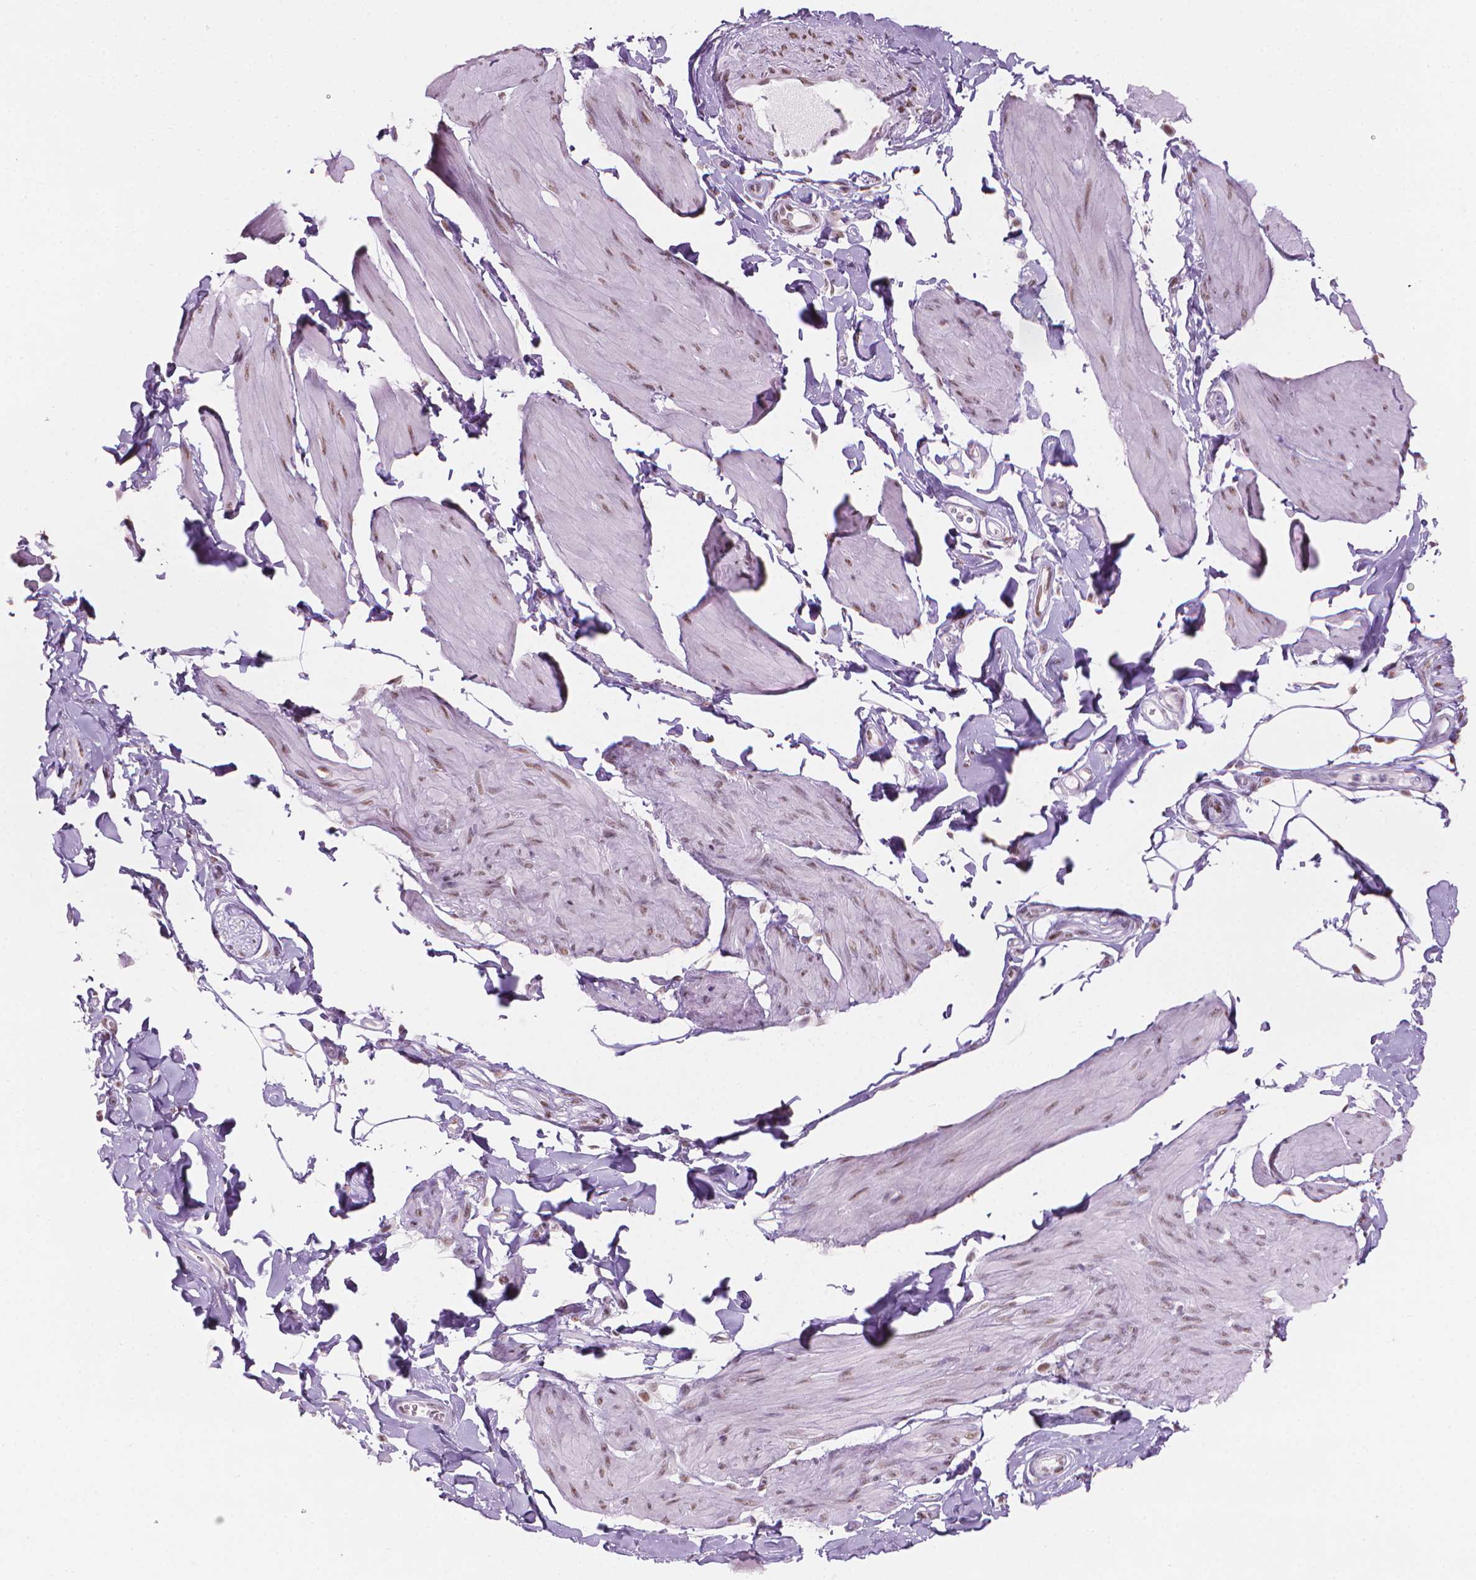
{"staining": {"intensity": "weak", "quantity": "25%-75%", "location": "nuclear"}, "tissue": "smooth muscle", "cell_type": "Smooth muscle cells", "image_type": "normal", "snomed": [{"axis": "morphology", "description": "Normal tissue, NOS"}, {"axis": "topography", "description": "Adipose tissue"}, {"axis": "topography", "description": "Smooth muscle"}, {"axis": "topography", "description": "Peripheral nerve tissue"}], "caption": "This image demonstrates IHC staining of unremarkable smooth muscle, with low weak nuclear staining in approximately 25%-75% of smooth muscle cells.", "gene": "PIAS2", "patient": {"sex": "male", "age": 83}}